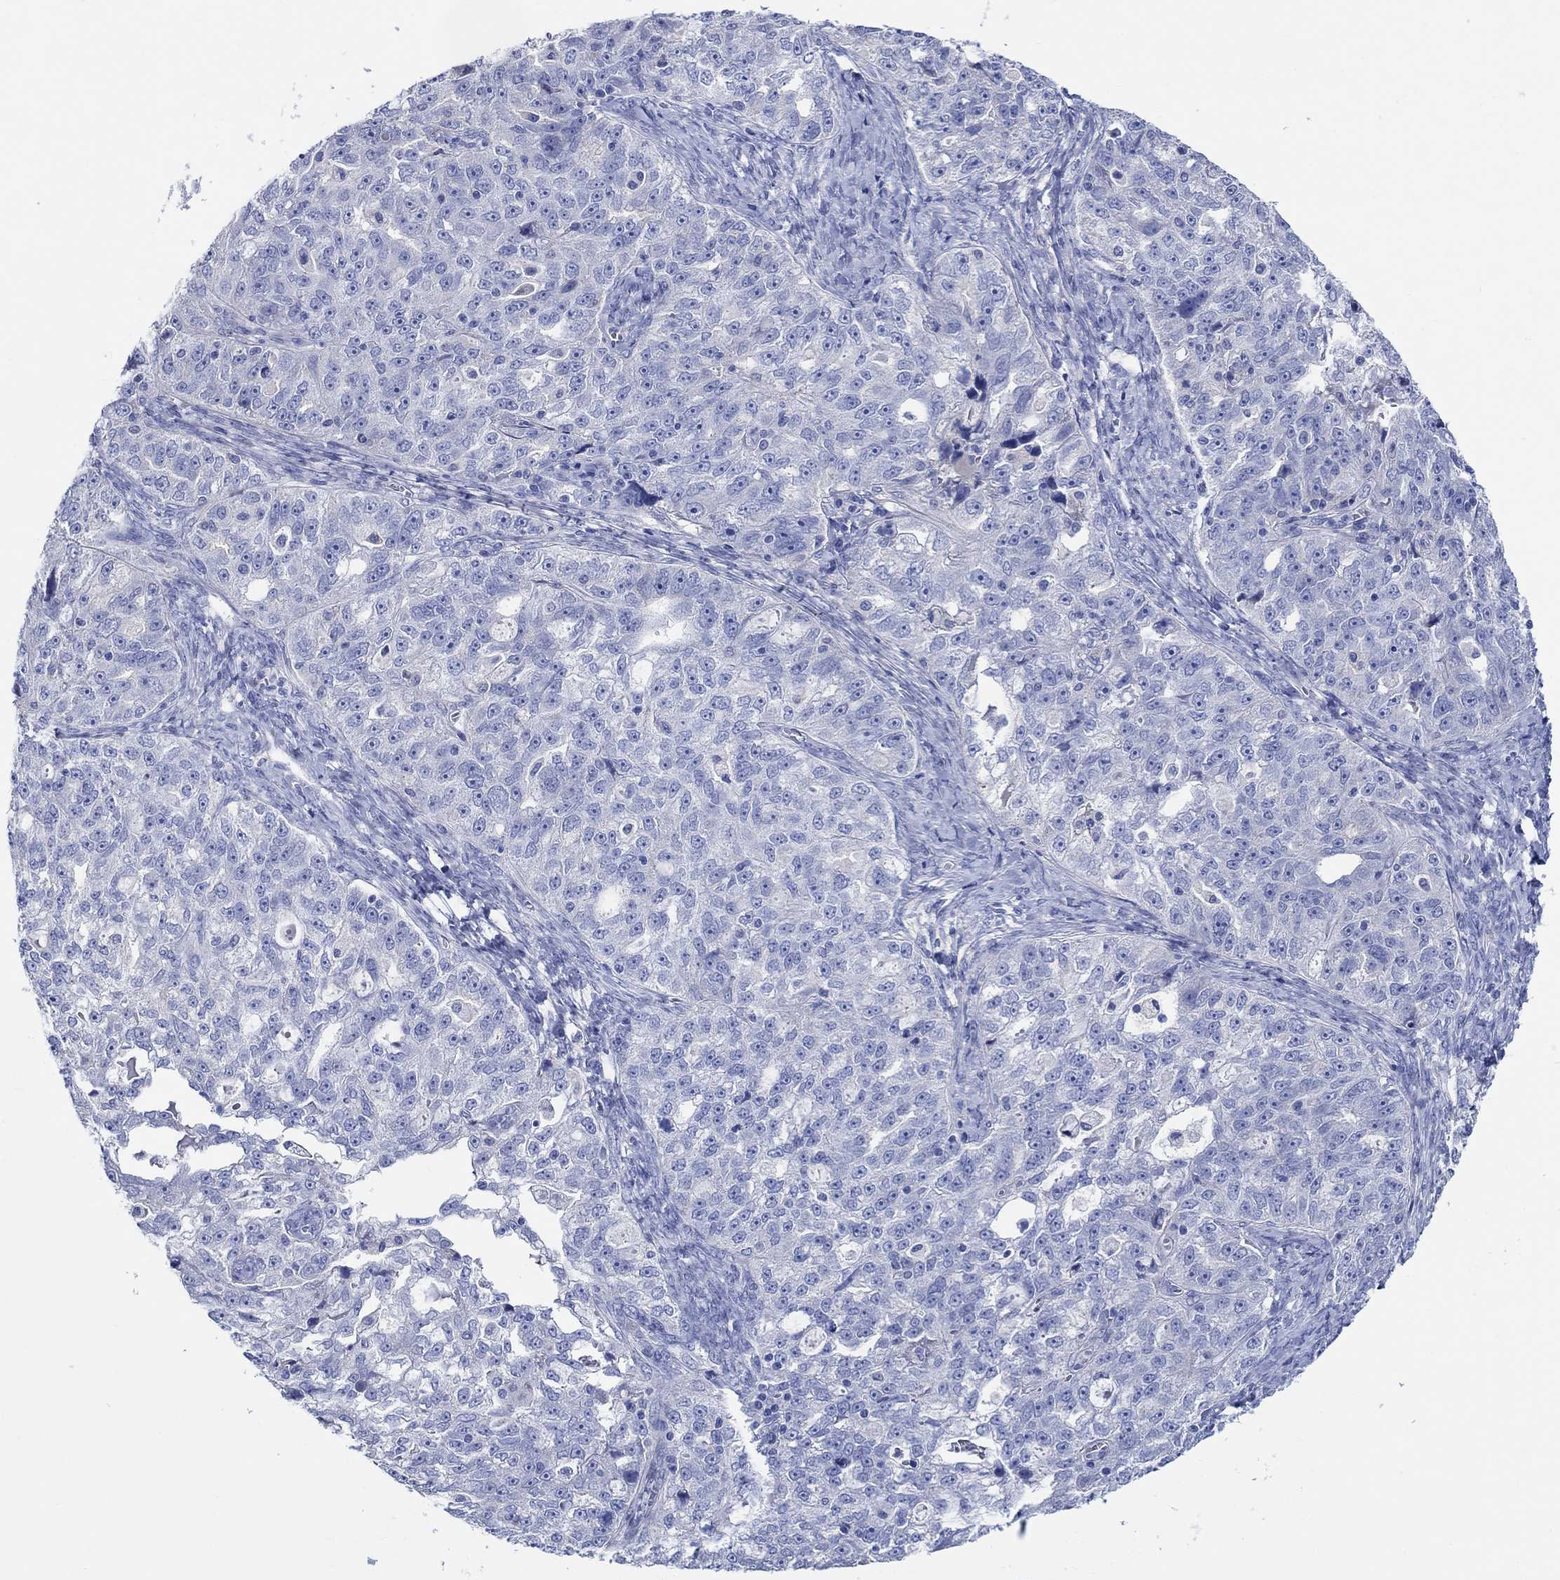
{"staining": {"intensity": "negative", "quantity": "none", "location": "none"}, "tissue": "ovarian cancer", "cell_type": "Tumor cells", "image_type": "cancer", "snomed": [{"axis": "morphology", "description": "Cystadenocarcinoma, serous, NOS"}, {"axis": "topography", "description": "Ovary"}], "caption": "Immunohistochemistry of human ovarian cancer exhibits no positivity in tumor cells.", "gene": "SHISA4", "patient": {"sex": "female", "age": 51}}